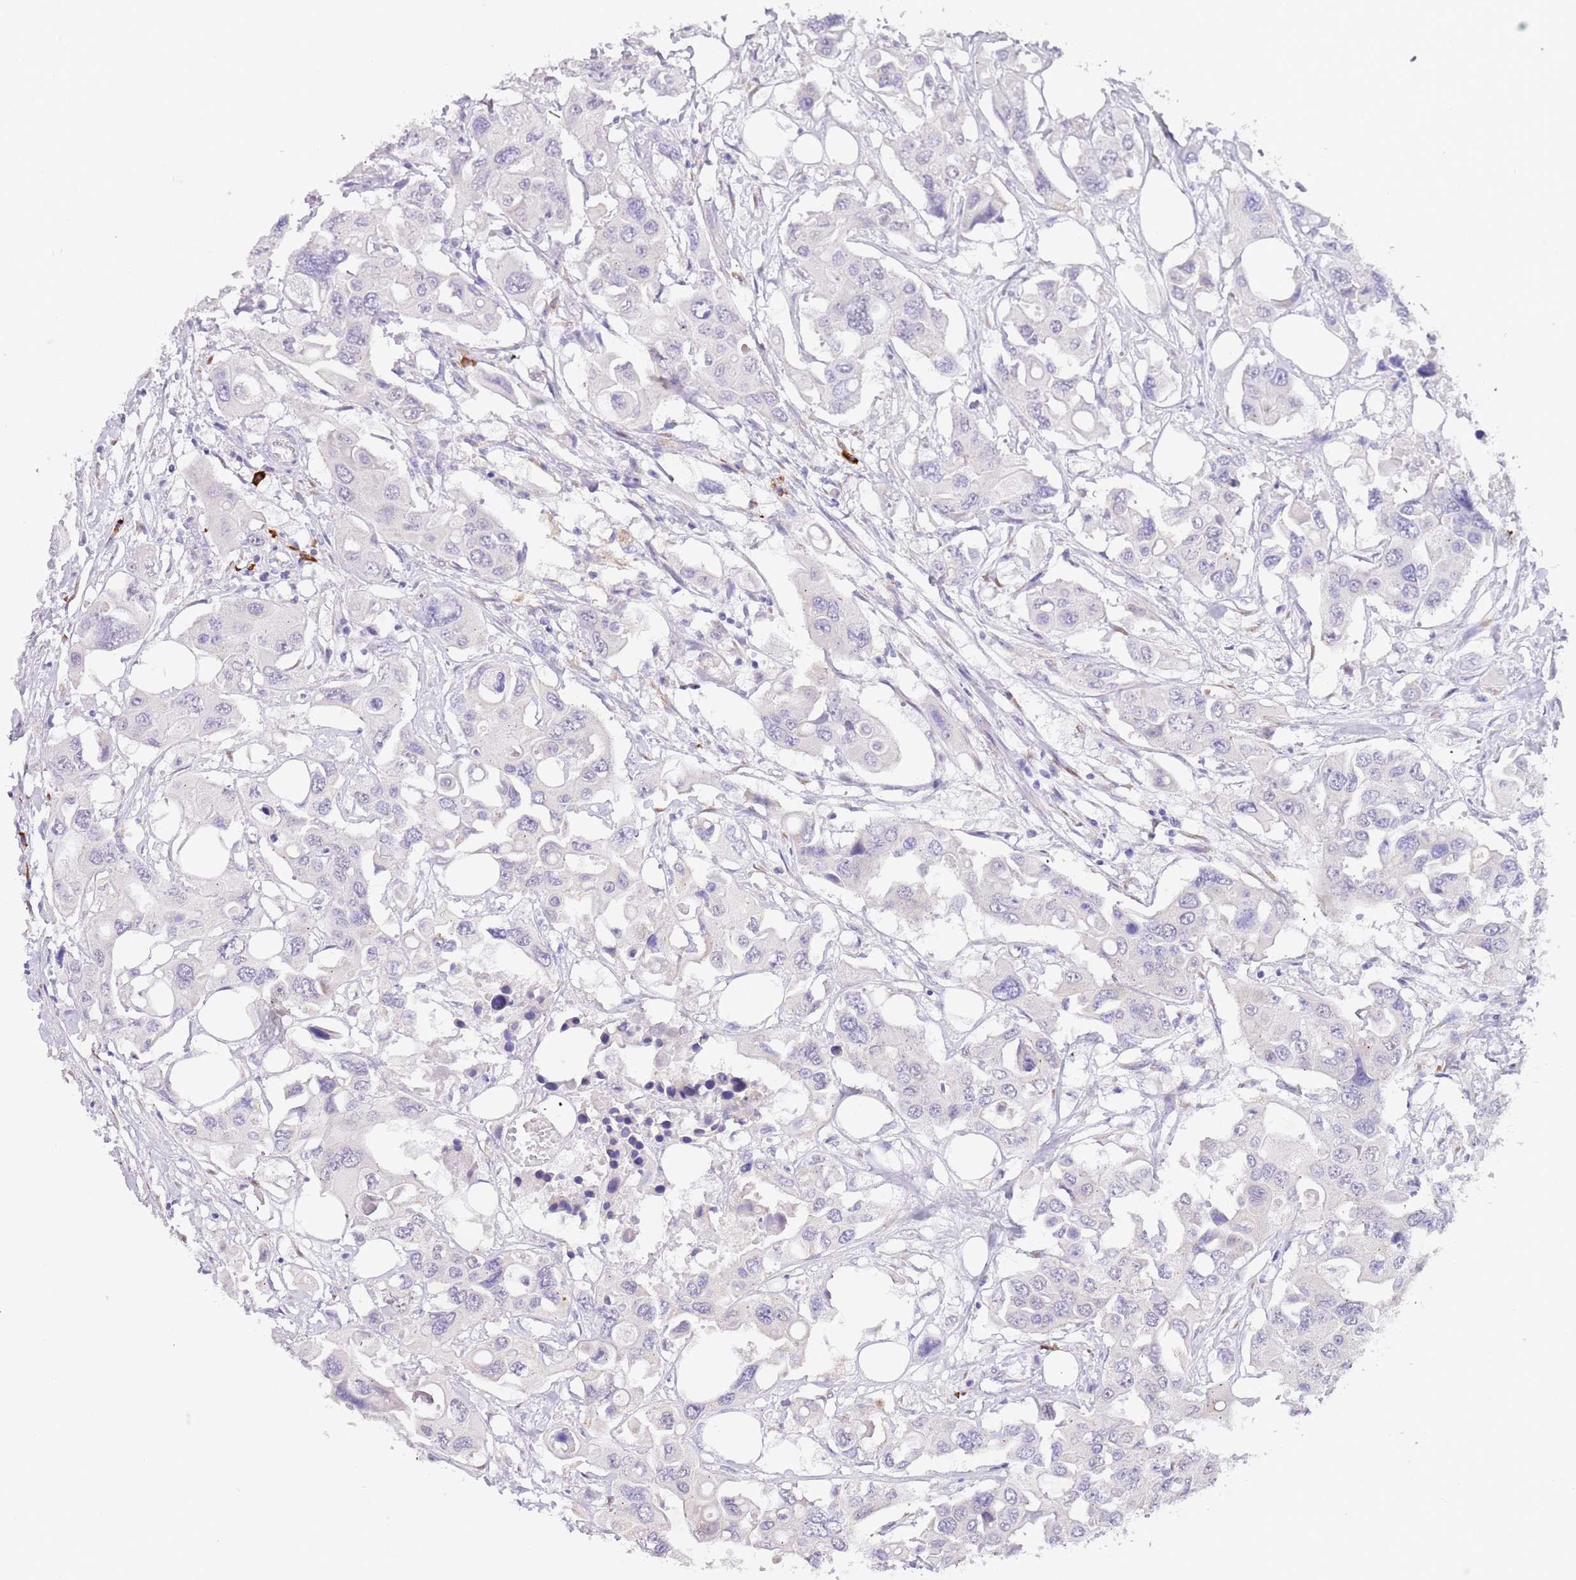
{"staining": {"intensity": "negative", "quantity": "none", "location": "none"}, "tissue": "colorectal cancer", "cell_type": "Tumor cells", "image_type": "cancer", "snomed": [{"axis": "morphology", "description": "Adenocarcinoma, NOS"}, {"axis": "topography", "description": "Colon"}], "caption": "Colorectal adenocarcinoma stained for a protein using immunohistochemistry shows no positivity tumor cells.", "gene": "TNRC6C", "patient": {"sex": "male", "age": 77}}